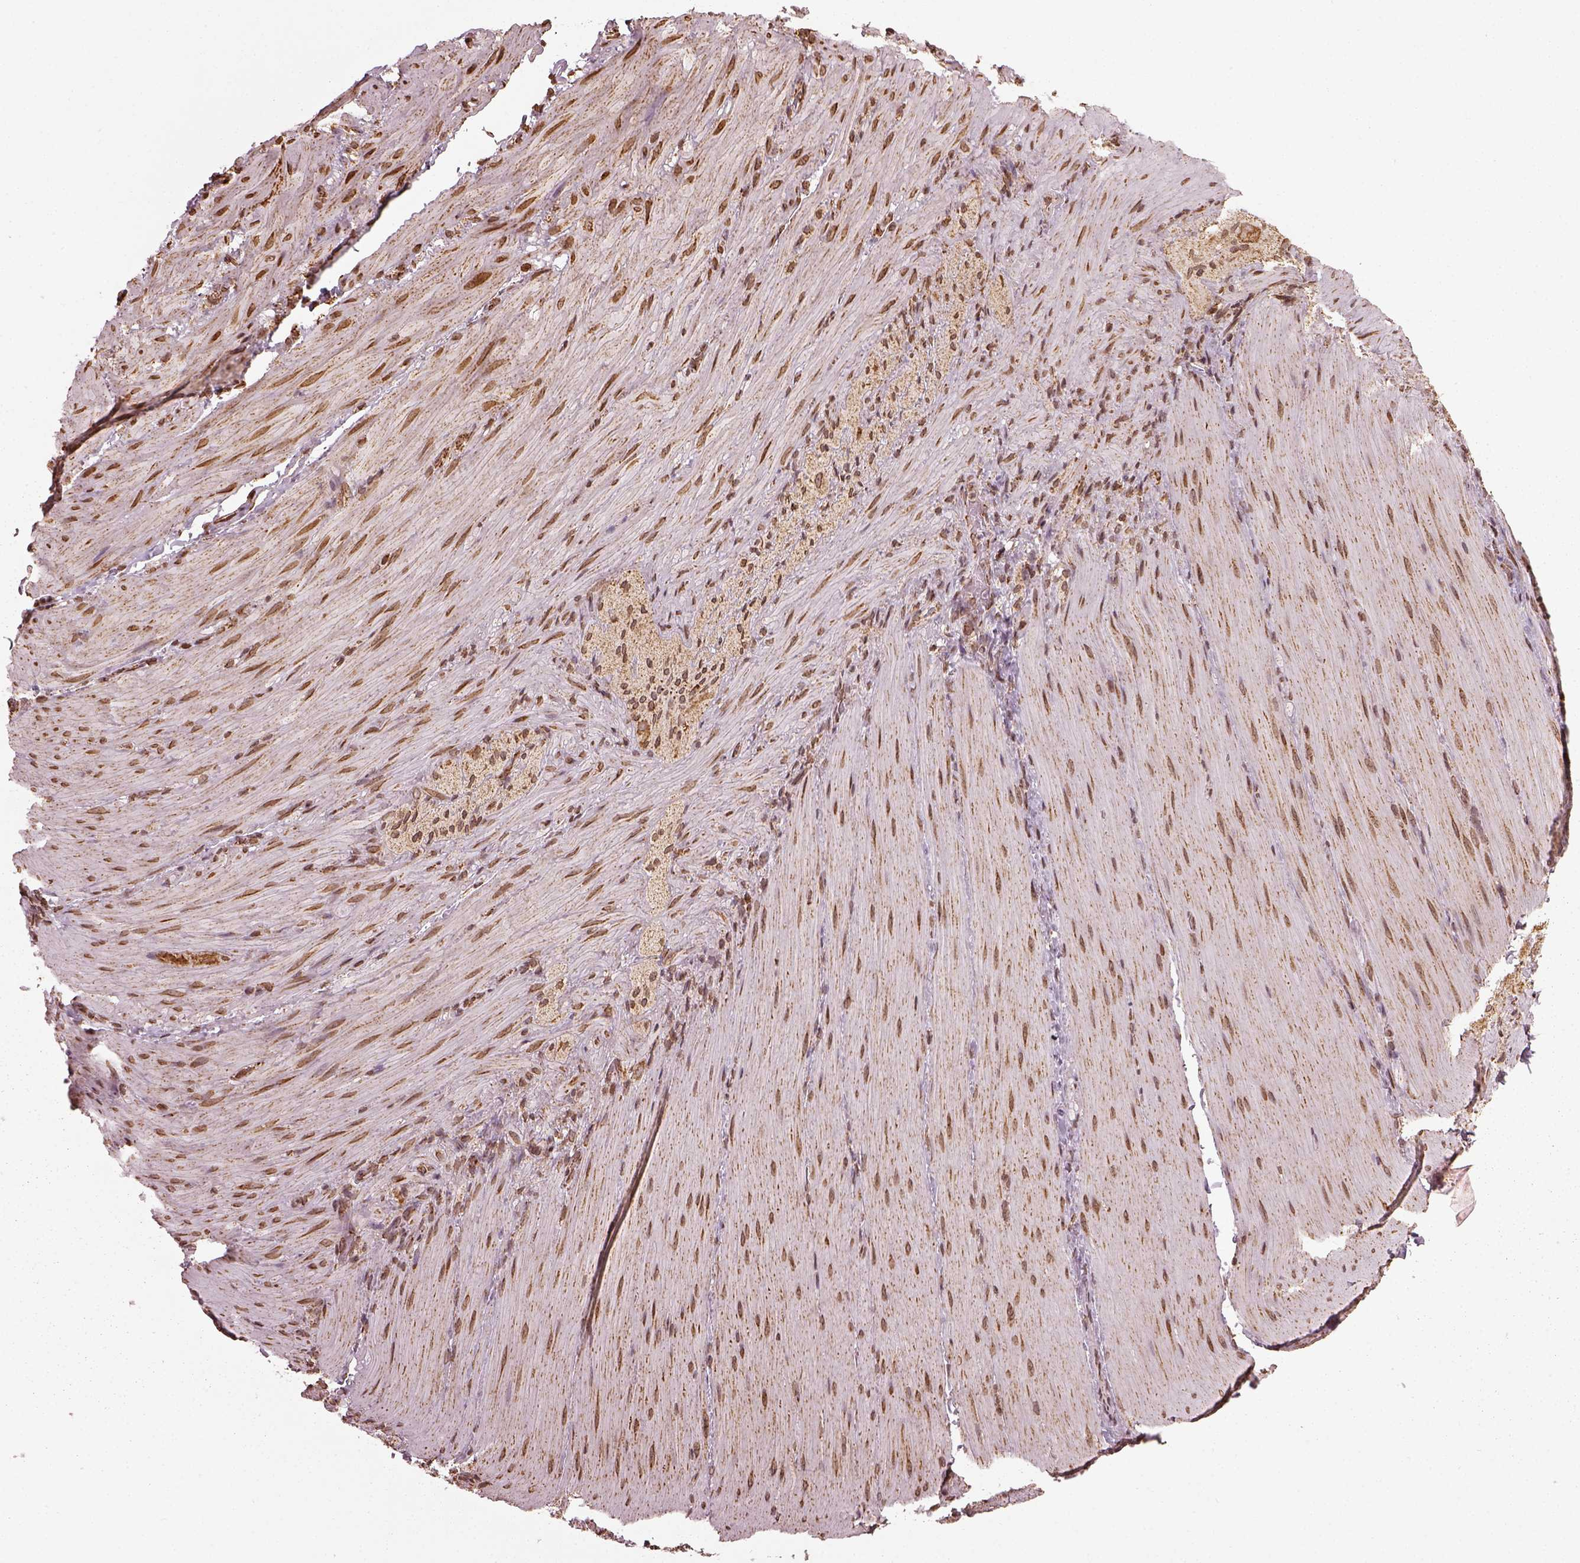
{"staining": {"intensity": "strong", "quantity": ">75%", "location": "nuclear"}, "tissue": "smooth muscle", "cell_type": "Smooth muscle cells", "image_type": "normal", "snomed": [{"axis": "morphology", "description": "Normal tissue, NOS"}, {"axis": "topography", "description": "Smooth muscle"}, {"axis": "topography", "description": "Colon"}], "caption": "Protein analysis of normal smooth muscle exhibits strong nuclear expression in about >75% of smooth muscle cells. (DAB IHC with brightfield microscopy, high magnification).", "gene": "ACOT2", "patient": {"sex": "male", "age": 73}}